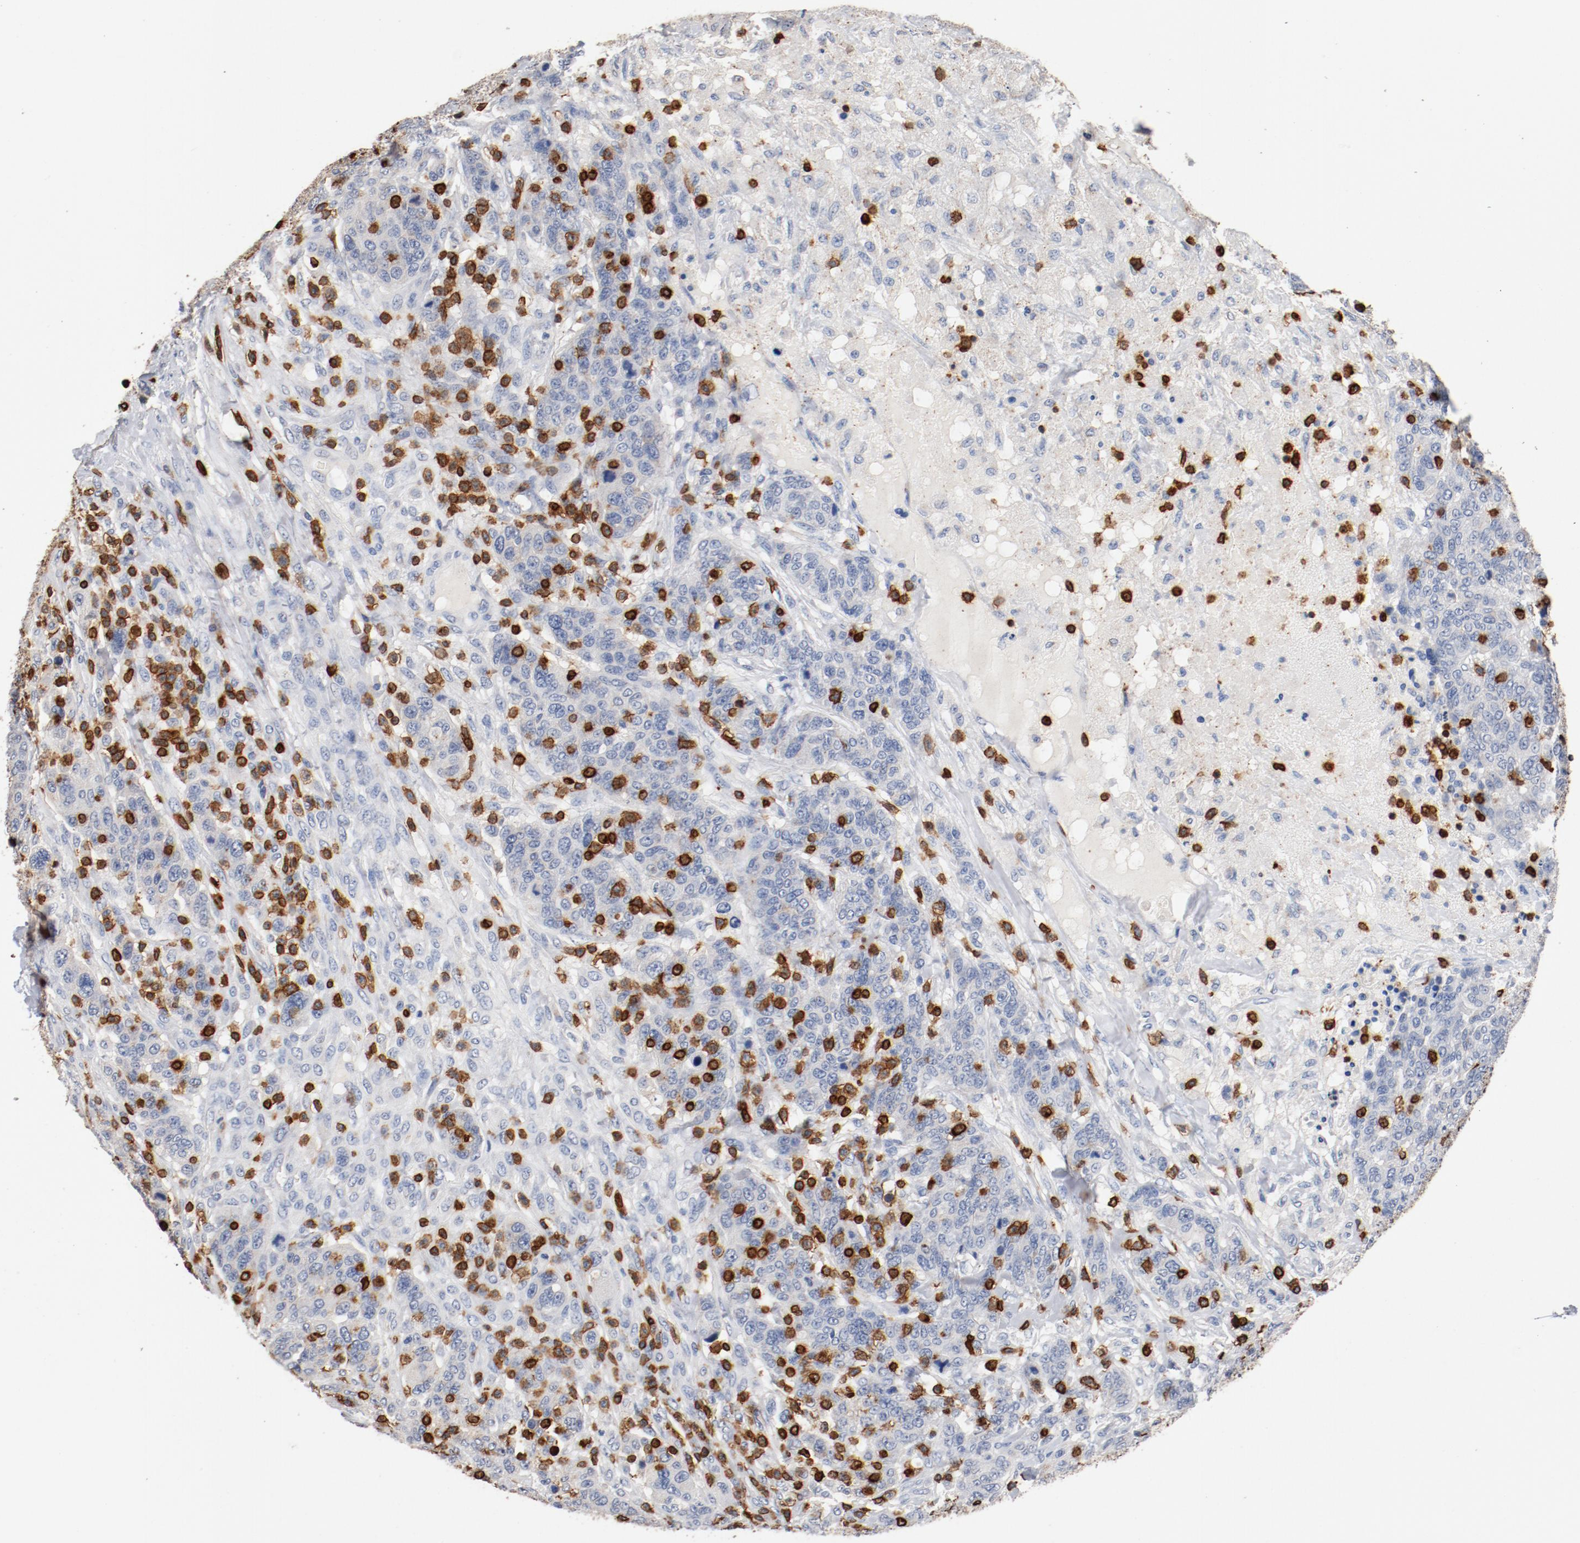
{"staining": {"intensity": "negative", "quantity": "none", "location": "none"}, "tissue": "breast cancer", "cell_type": "Tumor cells", "image_type": "cancer", "snomed": [{"axis": "morphology", "description": "Duct carcinoma"}, {"axis": "topography", "description": "Breast"}], "caption": "IHC micrograph of breast cancer (intraductal carcinoma) stained for a protein (brown), which demonstrates no positivity in tumor cells.", "gene": "CD247", "patient": {"sex": "female", "age": 37}}